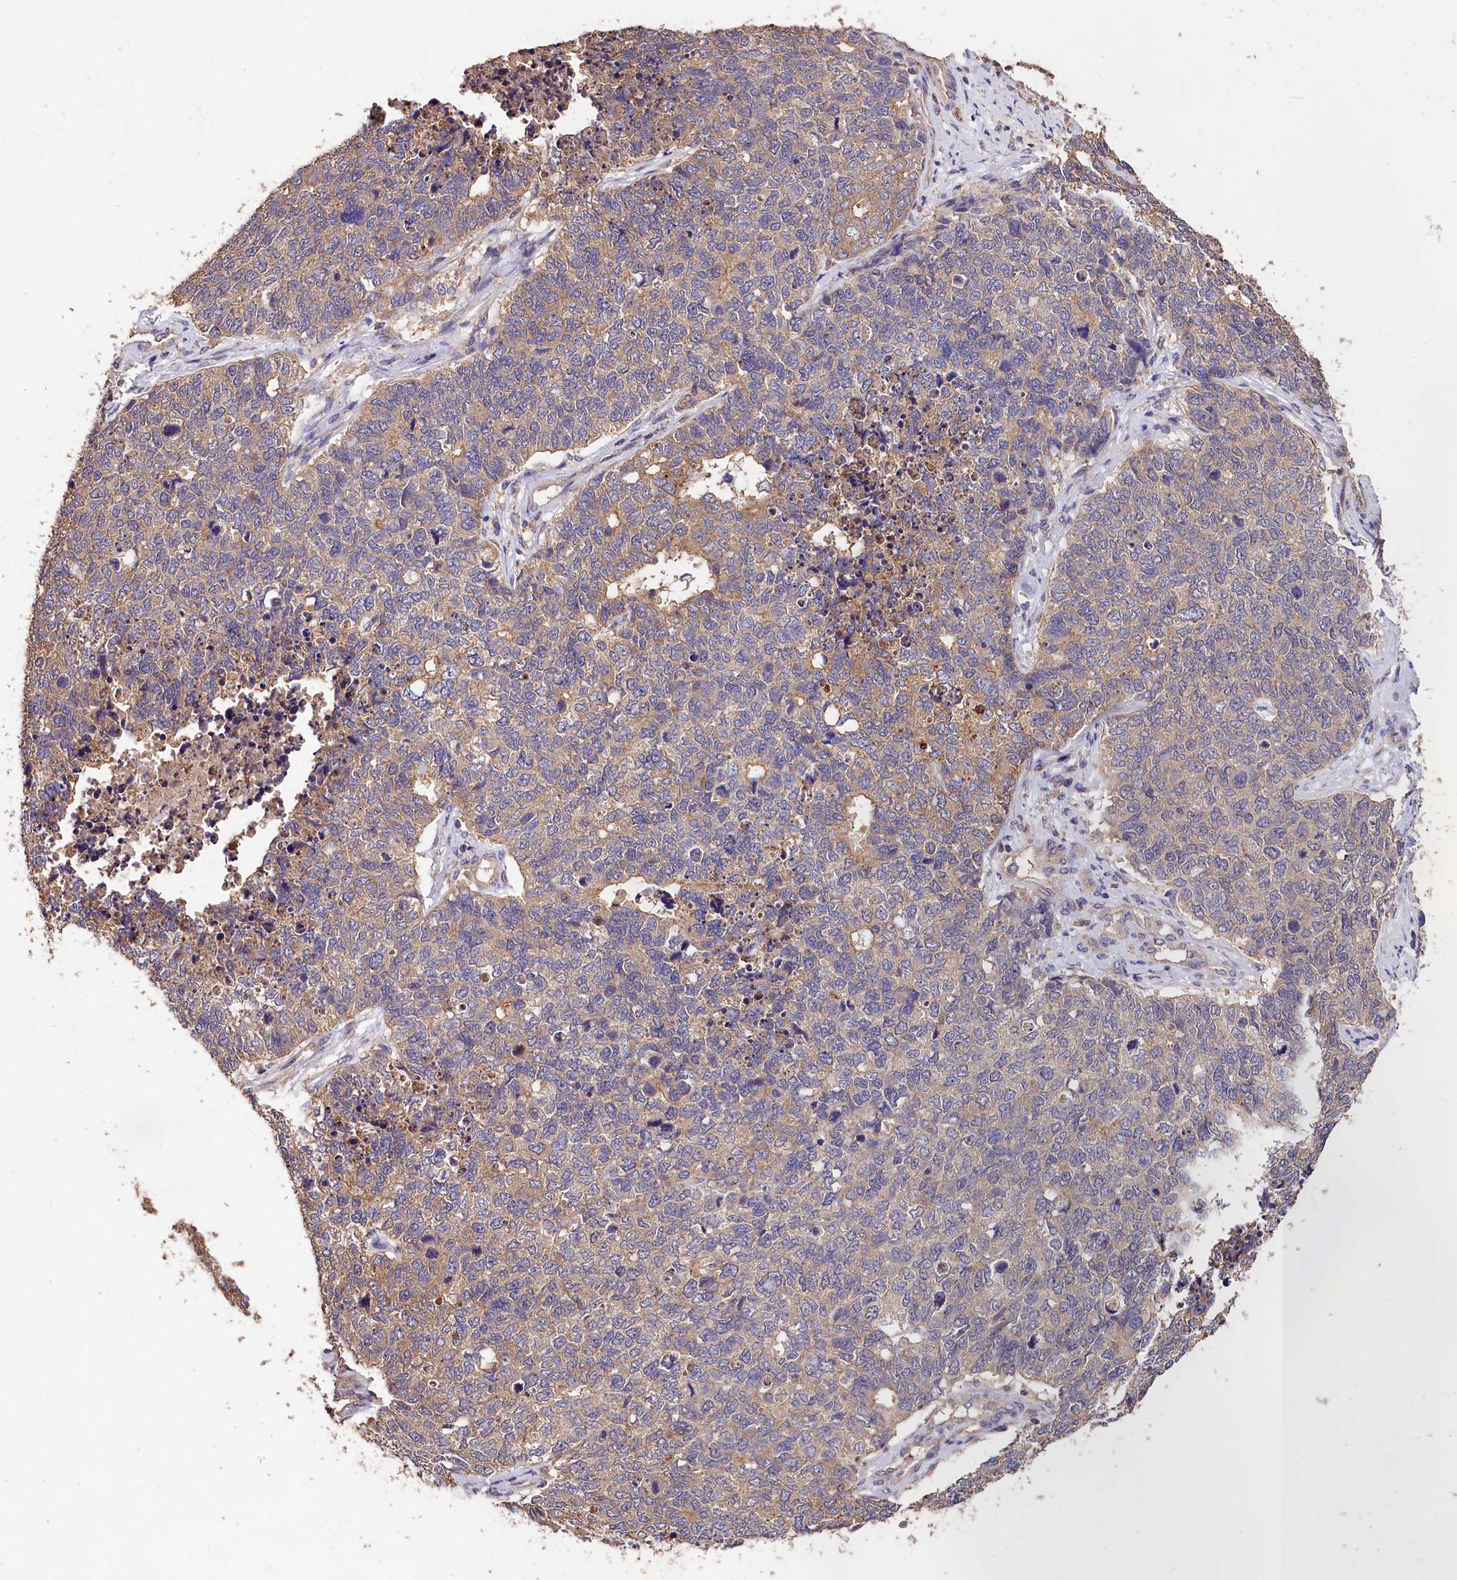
{"staining": {"intensity": "weak", "quantity": "25%-75%", "location": "cytoplasmic/membranous"}, "tissue": "cervical cancer", "cell_type": "Tumor cells", "image_type": "cancer", "snomed": [{"axis": "morphology", "description": "Squamous cell carcinoma, NOS"}, {"axis": "topography", "description": "Cervix"}], "caption": "Human cervical cancer (squamous cell carcinoma) stained for a protein (brown) demonstrates weak cytoplasmic/membranous positive staining in approximately 25%-75% of tumor cells.", "gene": "OAS3", "patient": {"sex": "female", "age": 63}}